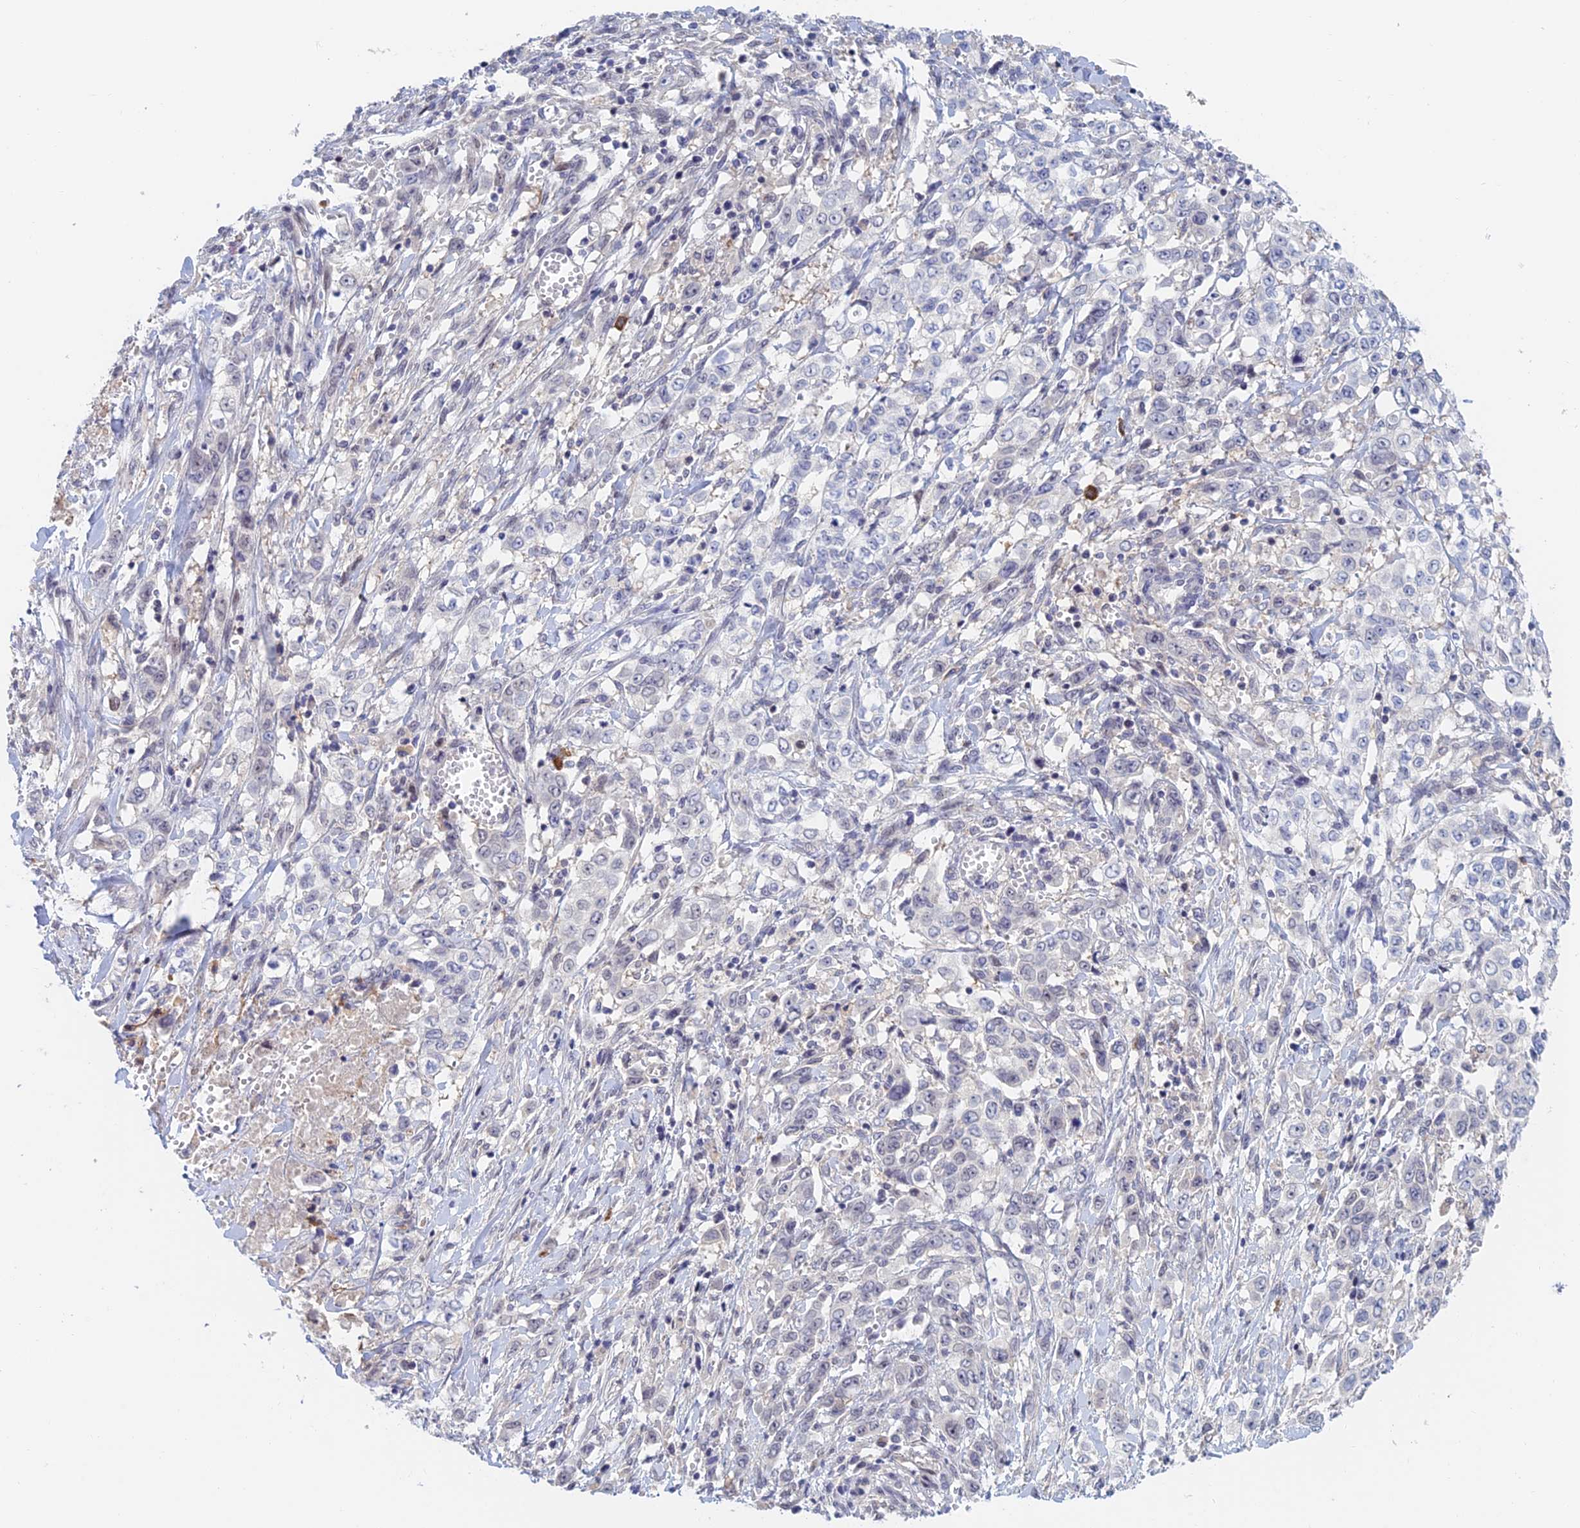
{"staining": {"intensity": "negative", "quantity": "none", "location": "none"}, "tissue": "stomach cancer", "cell_type": "Tumor cells", "image_type": "cancer", "snomed": [{"axis": "morphology", "description": "Adenocarcinoma, NOS"}, {"axis": "topography", "description": "Stomach, upper"}], "caption": "The image displays no significant staining in tumor cells of stomach cancer.", "gene": "ZUP1", "patient": {"sex": "male", "age": 62}}